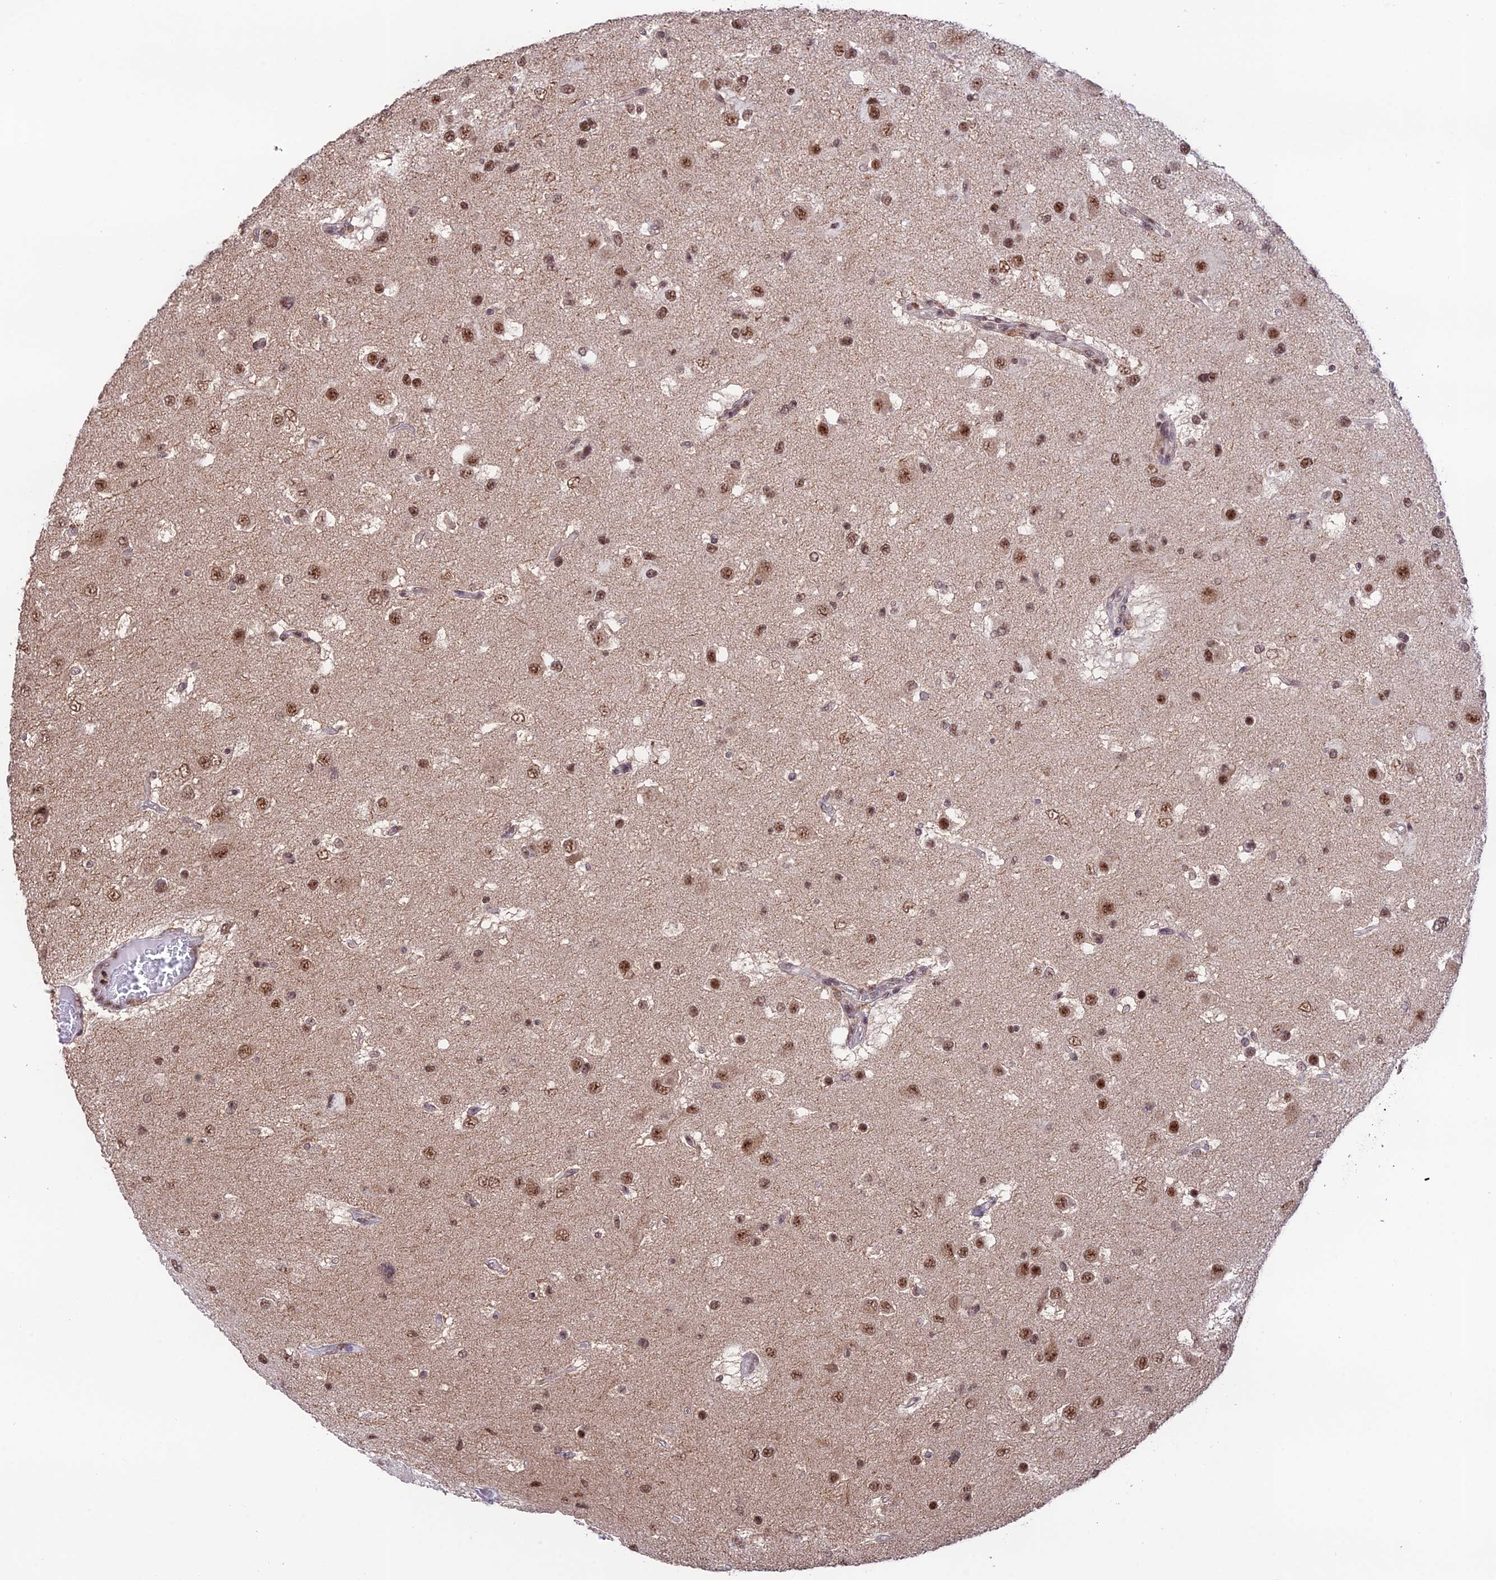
{"staining": {"intensity": "moderate", "quantity": ">75%", "location": "nuclear"}, "tissue": "glioma", "cell_type": "Tumor cells", "image_type": "cancer", "snomed": [{"axis": "morphology", "description": "Glioma, malignant, High grade"}, {"axis": "topography", "description": "Brain"}], "caption": "Glioma stained with DAB (3,3'-diaminobenzidine) immunohistochemistry demonstrates medium levels of moderate nuclear staining in approximately >75% of tumor cells.", "gene": "THOC7", "patient": {"sex": "male", "age": 53}}